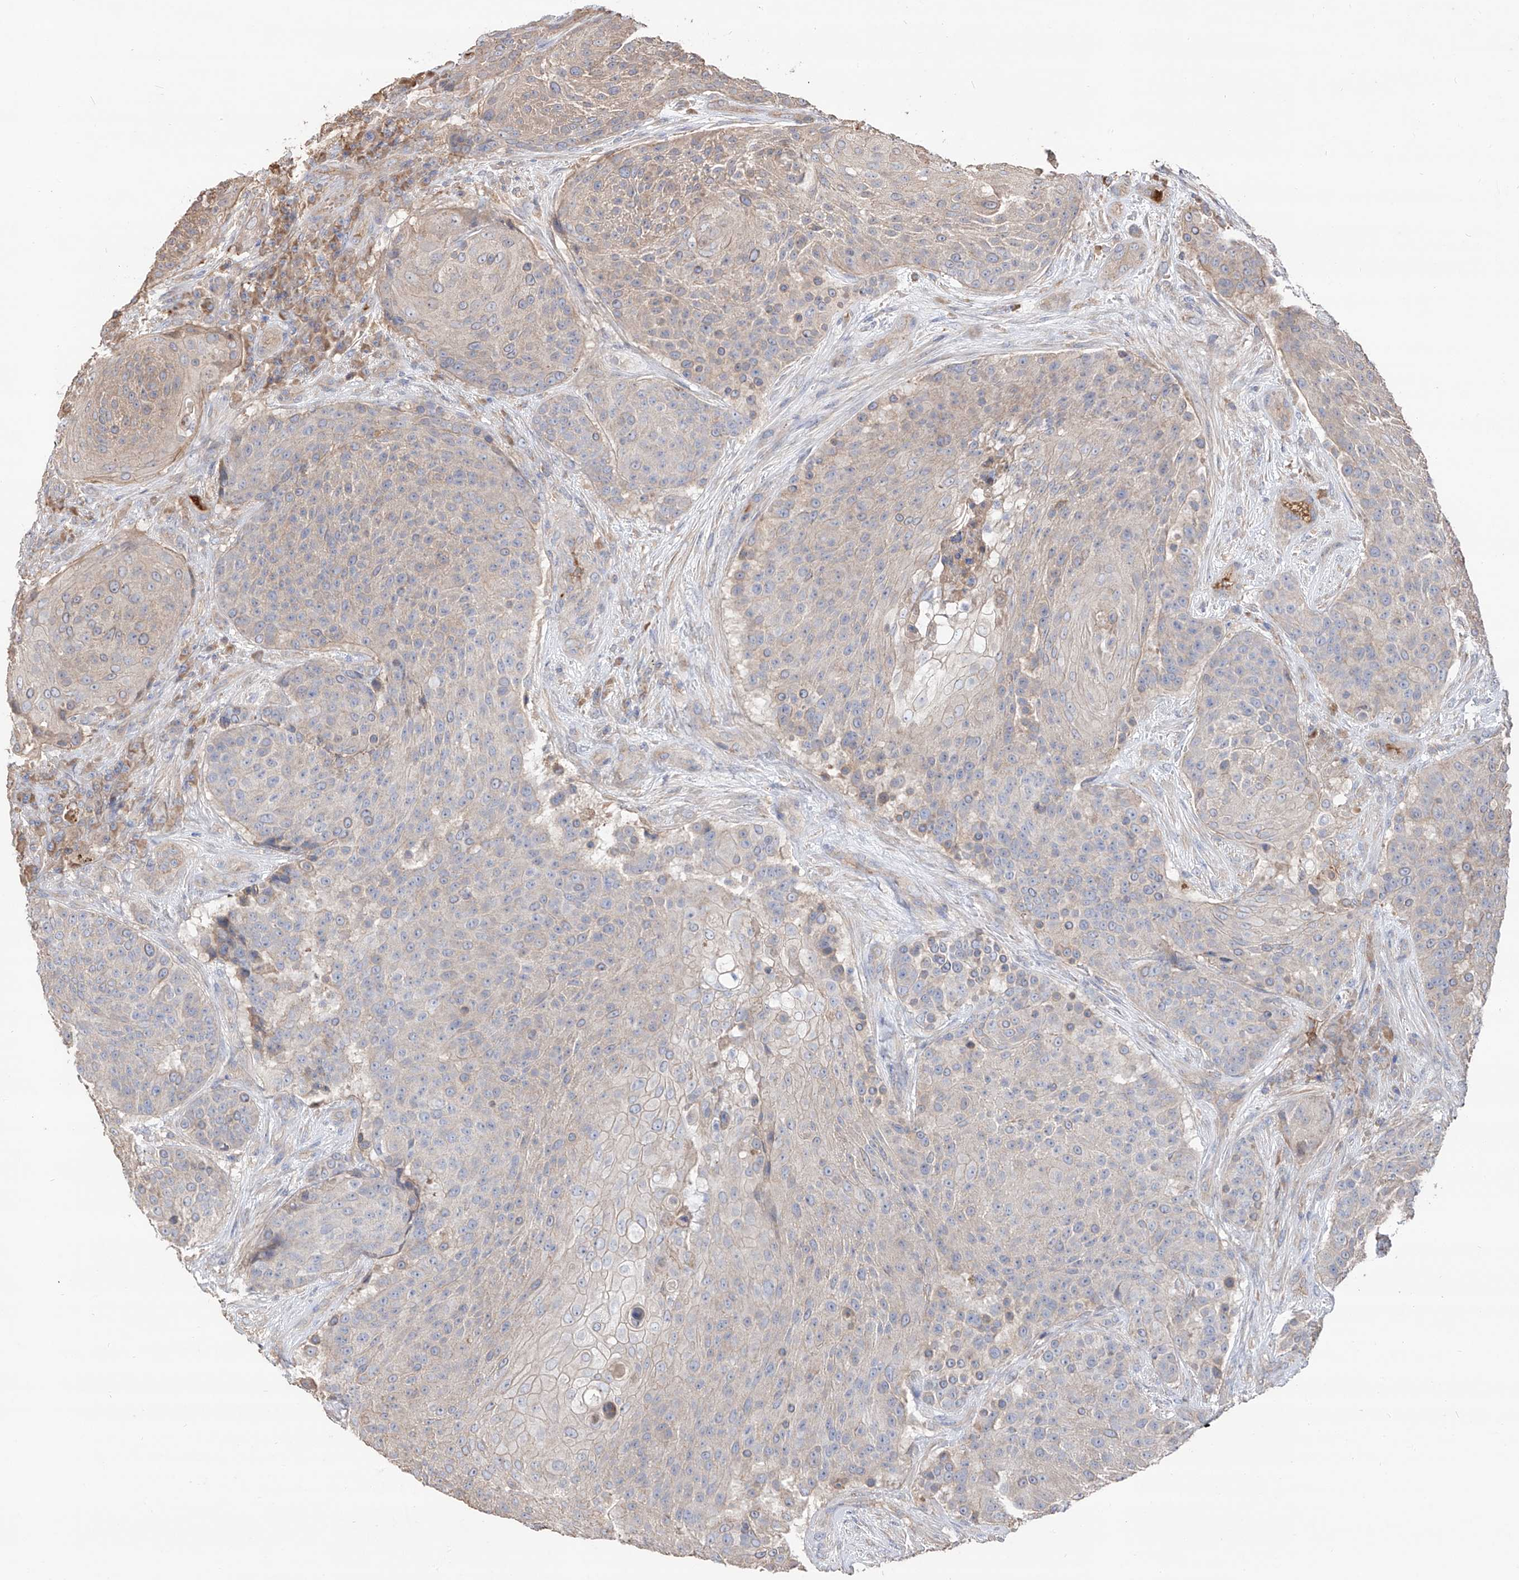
{"staining": {"intensity": "negative", "quantity": "none", "location": "none"}, "tissue": "urothelial cancer", "cell_type": "Tumor cells", "image_type": "cancer", "snomed": [{"axis": "morphology", "description": "Urothelial carcinoma, High grade"}, {"axis": "topography", "description": "Urinary bladder"}], "caption": "High power microscopy image of an immunohistochemistry (IHC) histopathology image of urothelial carcinoma (high-grade), revealing no significant expression in tumor cells.", "gene": "EDN1", "patient": {"sex": "female", "age": 63}}